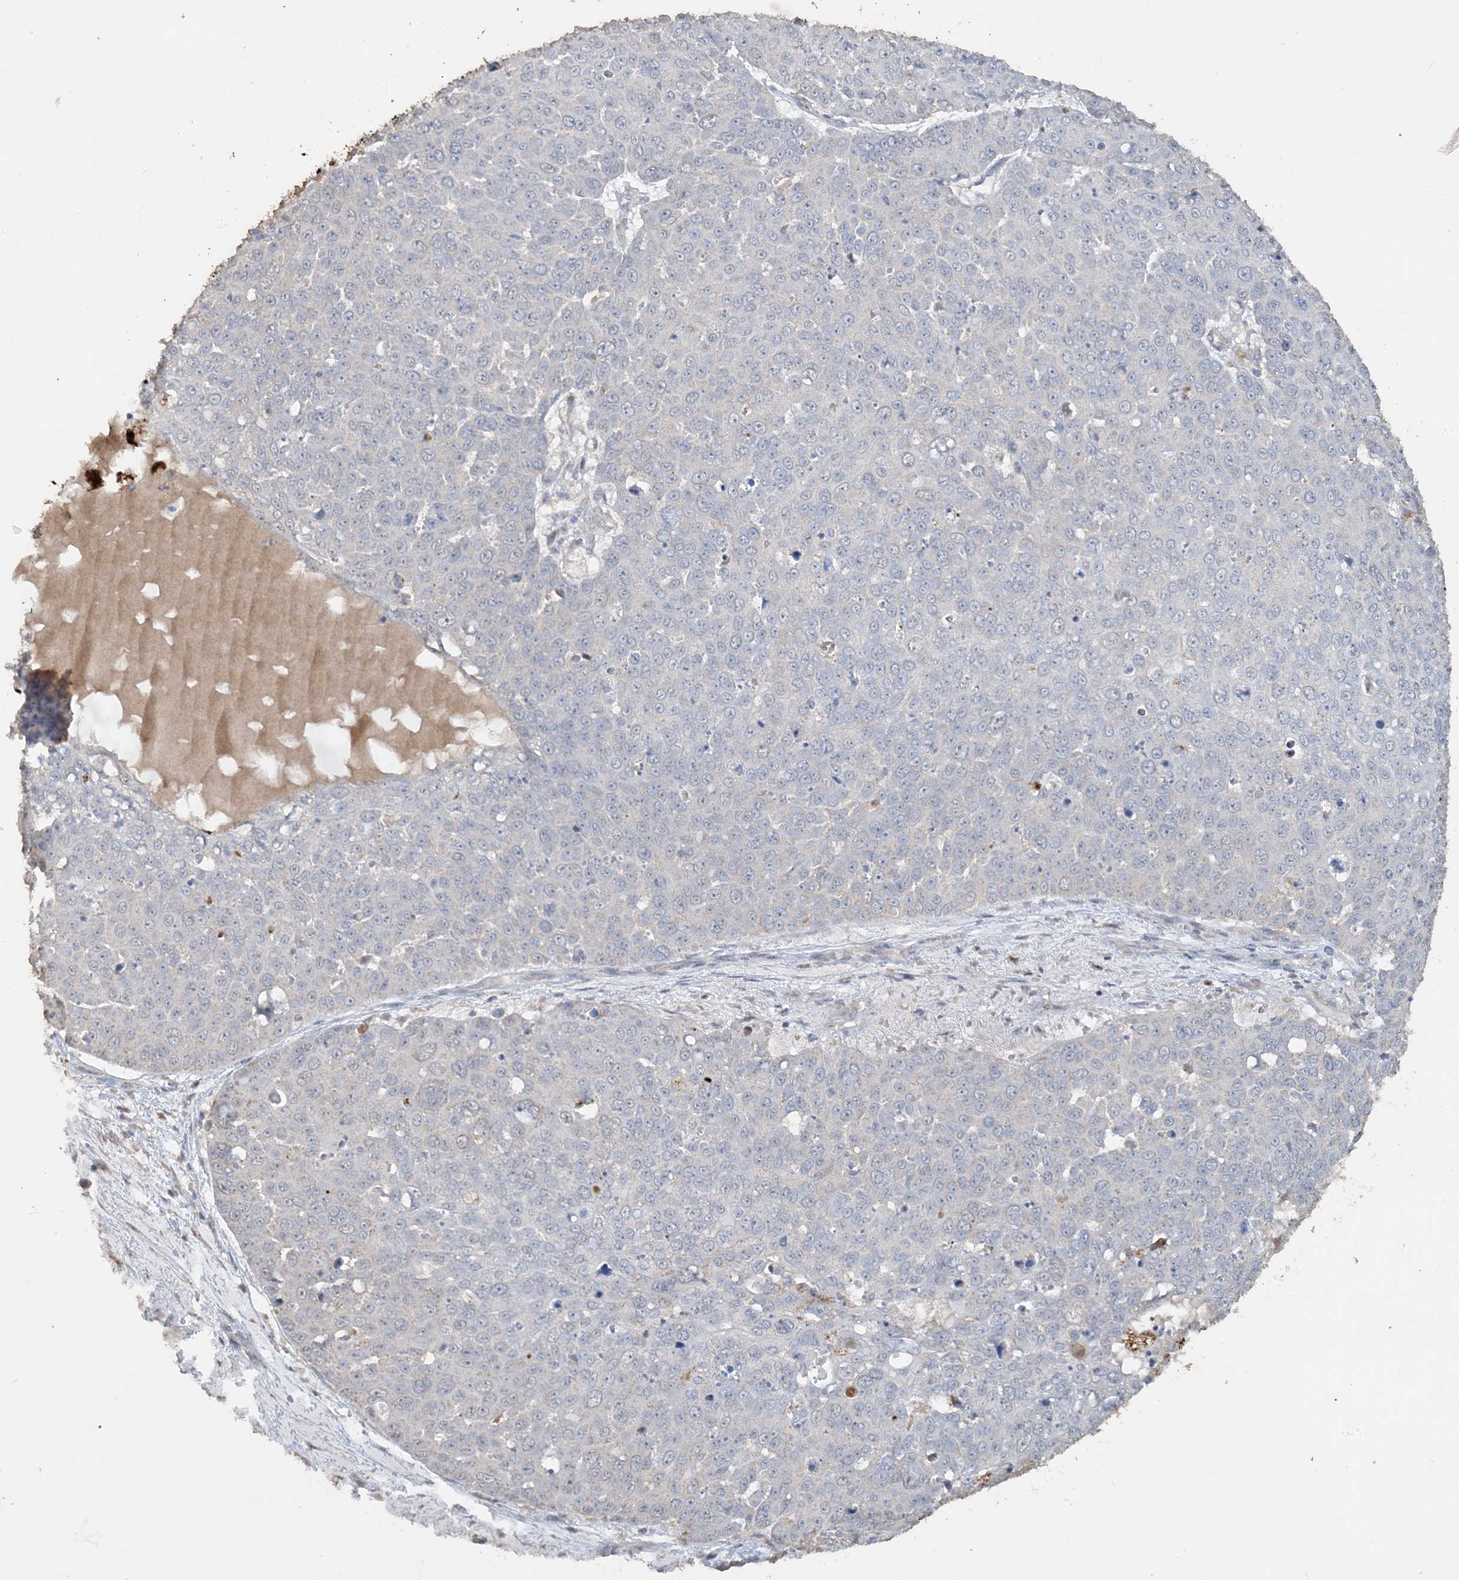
{"staining": {"intensity": "negative", "quantity": "none", "location": "none"}, "tissue": "skin cancer", "cell_type": "Tumor cells", "image_type": "cancer", "snomed": [{"axis": "morphology", "description": "Squamous cell carcinoma, NOS"}, {"axis": "topography", "description": "Skin"}], "caption": "Immunohistochemistry (IHC) image of human squamous cell carcinoma (skin) stained for a protein (brown), which shows no positivity in tumor cells. (DAB immunohistochemistry (IHC), high magnification).", "gene": "SFMBT2", "patient": {"sex": "male", "age": 71}}